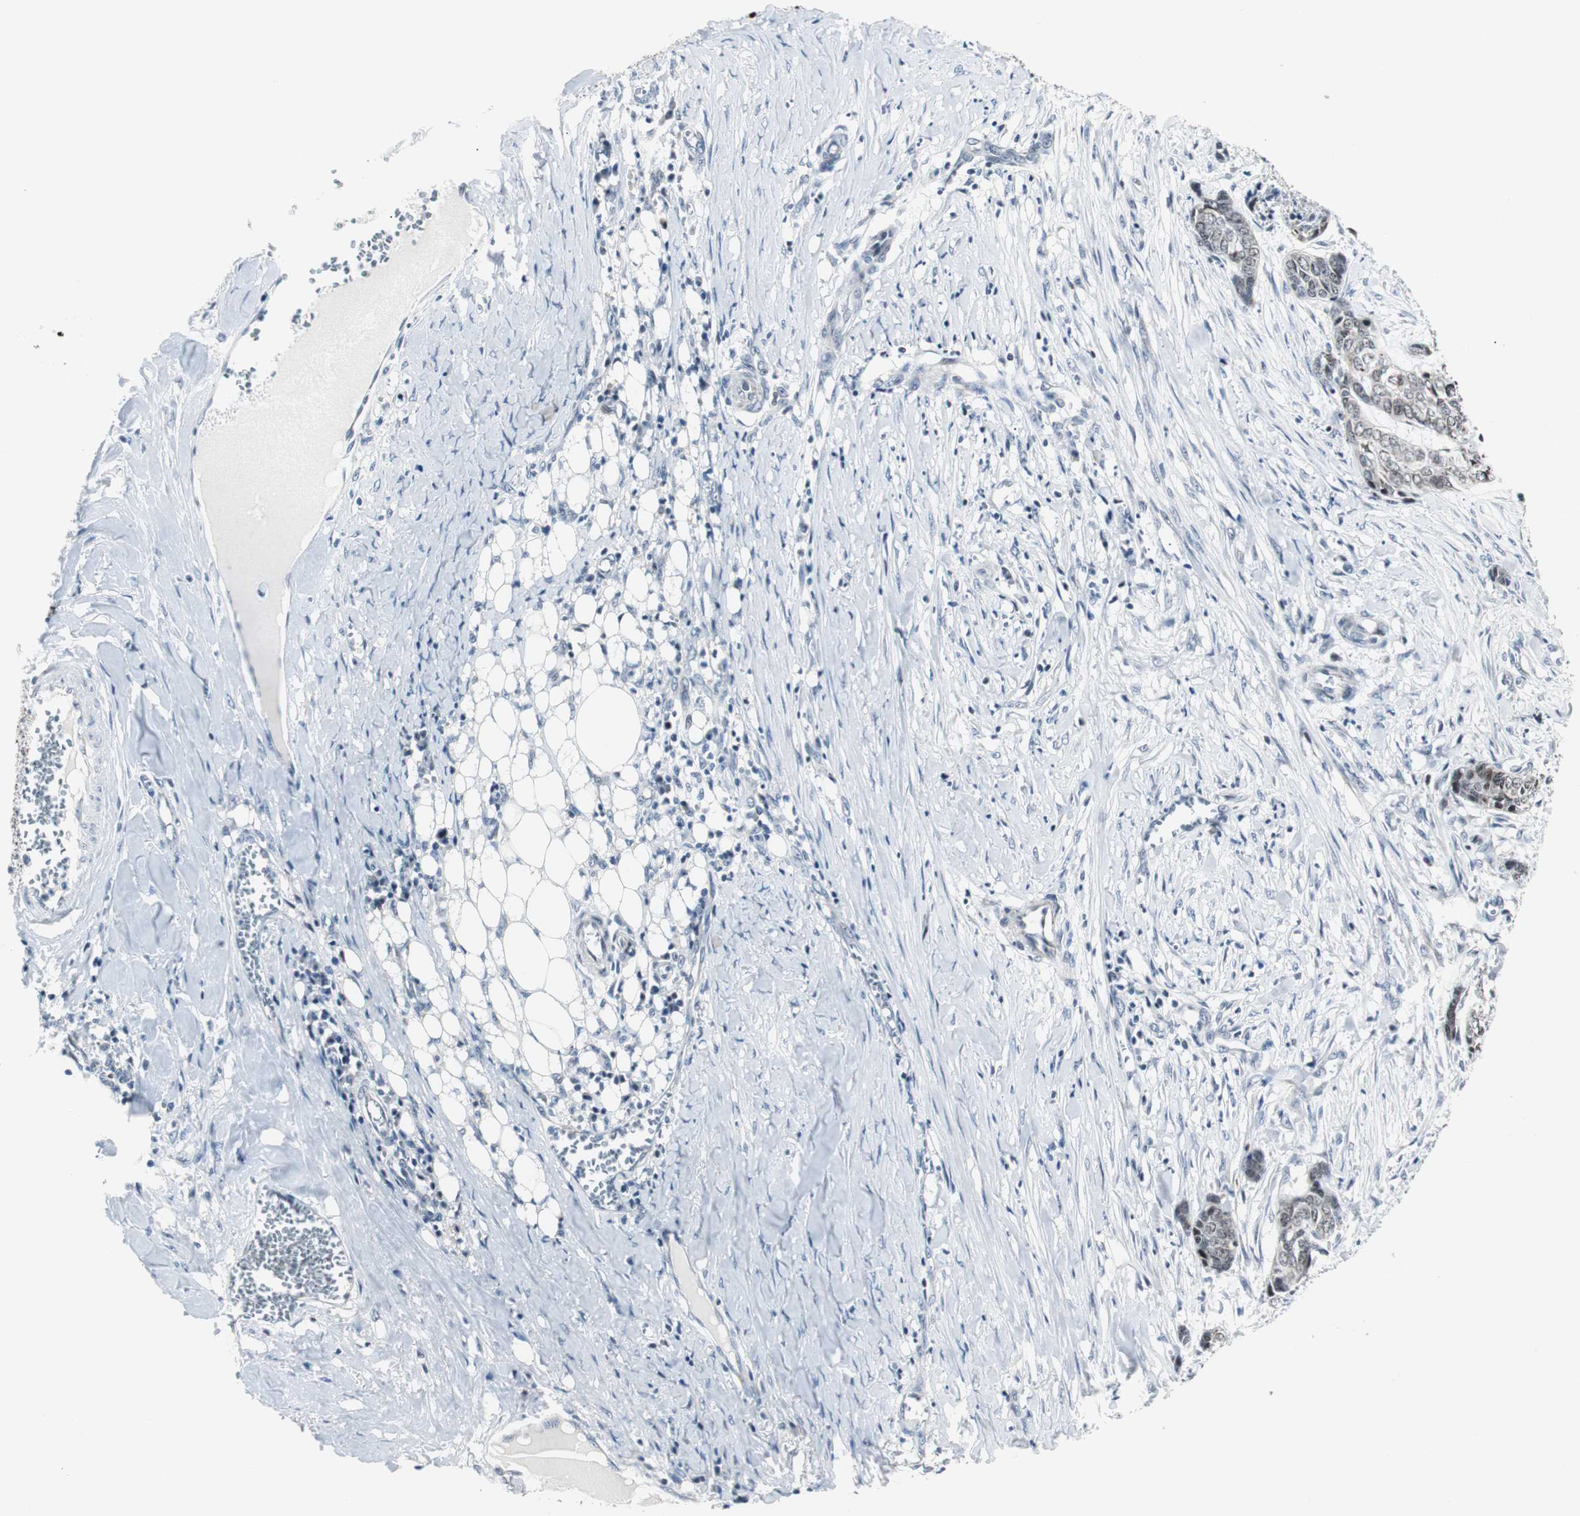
{"staining": {"intensity": "weak", "quantity": ">75%", "location": "nuclear"}, "tissue": "skin cancer", "cell_type": "Tumor cells", "image_type": "cancer", "snomed": [{"axis": "morphology", "description": "Basal cell carcinoma"}, {"axis": "topography", "description": "Skin"}], "caption": "A low amount of weak nuclear expression is appreciated in about >75% of tumor cells in skin basal cell carcinoma tissue.", "gene": "MTA1", "patient": {"sex": "female", "age": 64}}